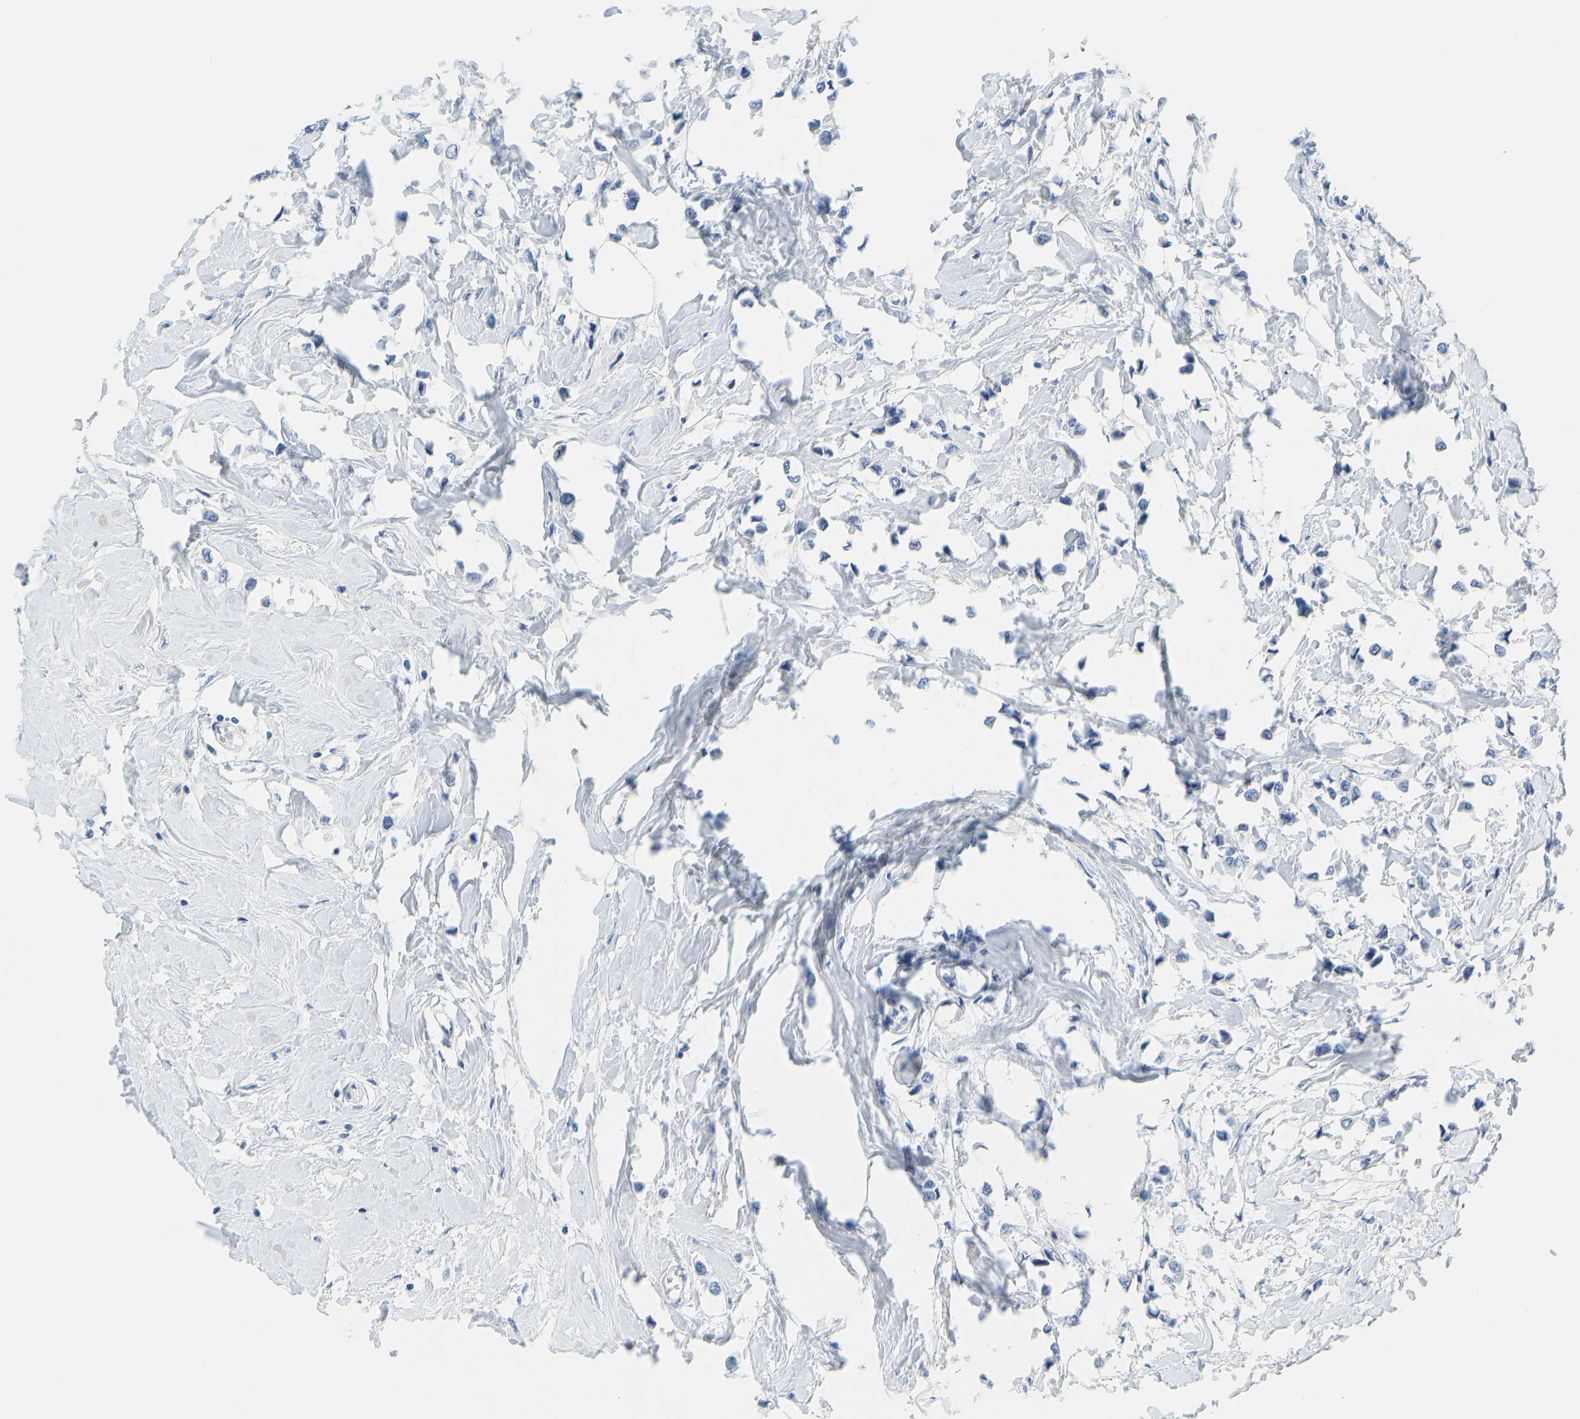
{"staining": {"intensity": "negative", "quantity": "none", "location": "none"}, "tissue": "breast cancer", "cell_type": "Tumor cells", "image_type": "cancer", "snomed": [{"axis": "morphology", "description": "Lobular carcinoma"}, {"axis": "topography", "description": "Breast"}], "caption": "This histopathology image is of lobular carcinoma (breast) stained with immunohistochemistry to label a protein in brown with the nuclei are counter-stained blue. There is no positivity in tumor cells. Nuclei are stained in blue.", "gene": "SERPINB3", "patient": {"sex": "female", "age": 51}}